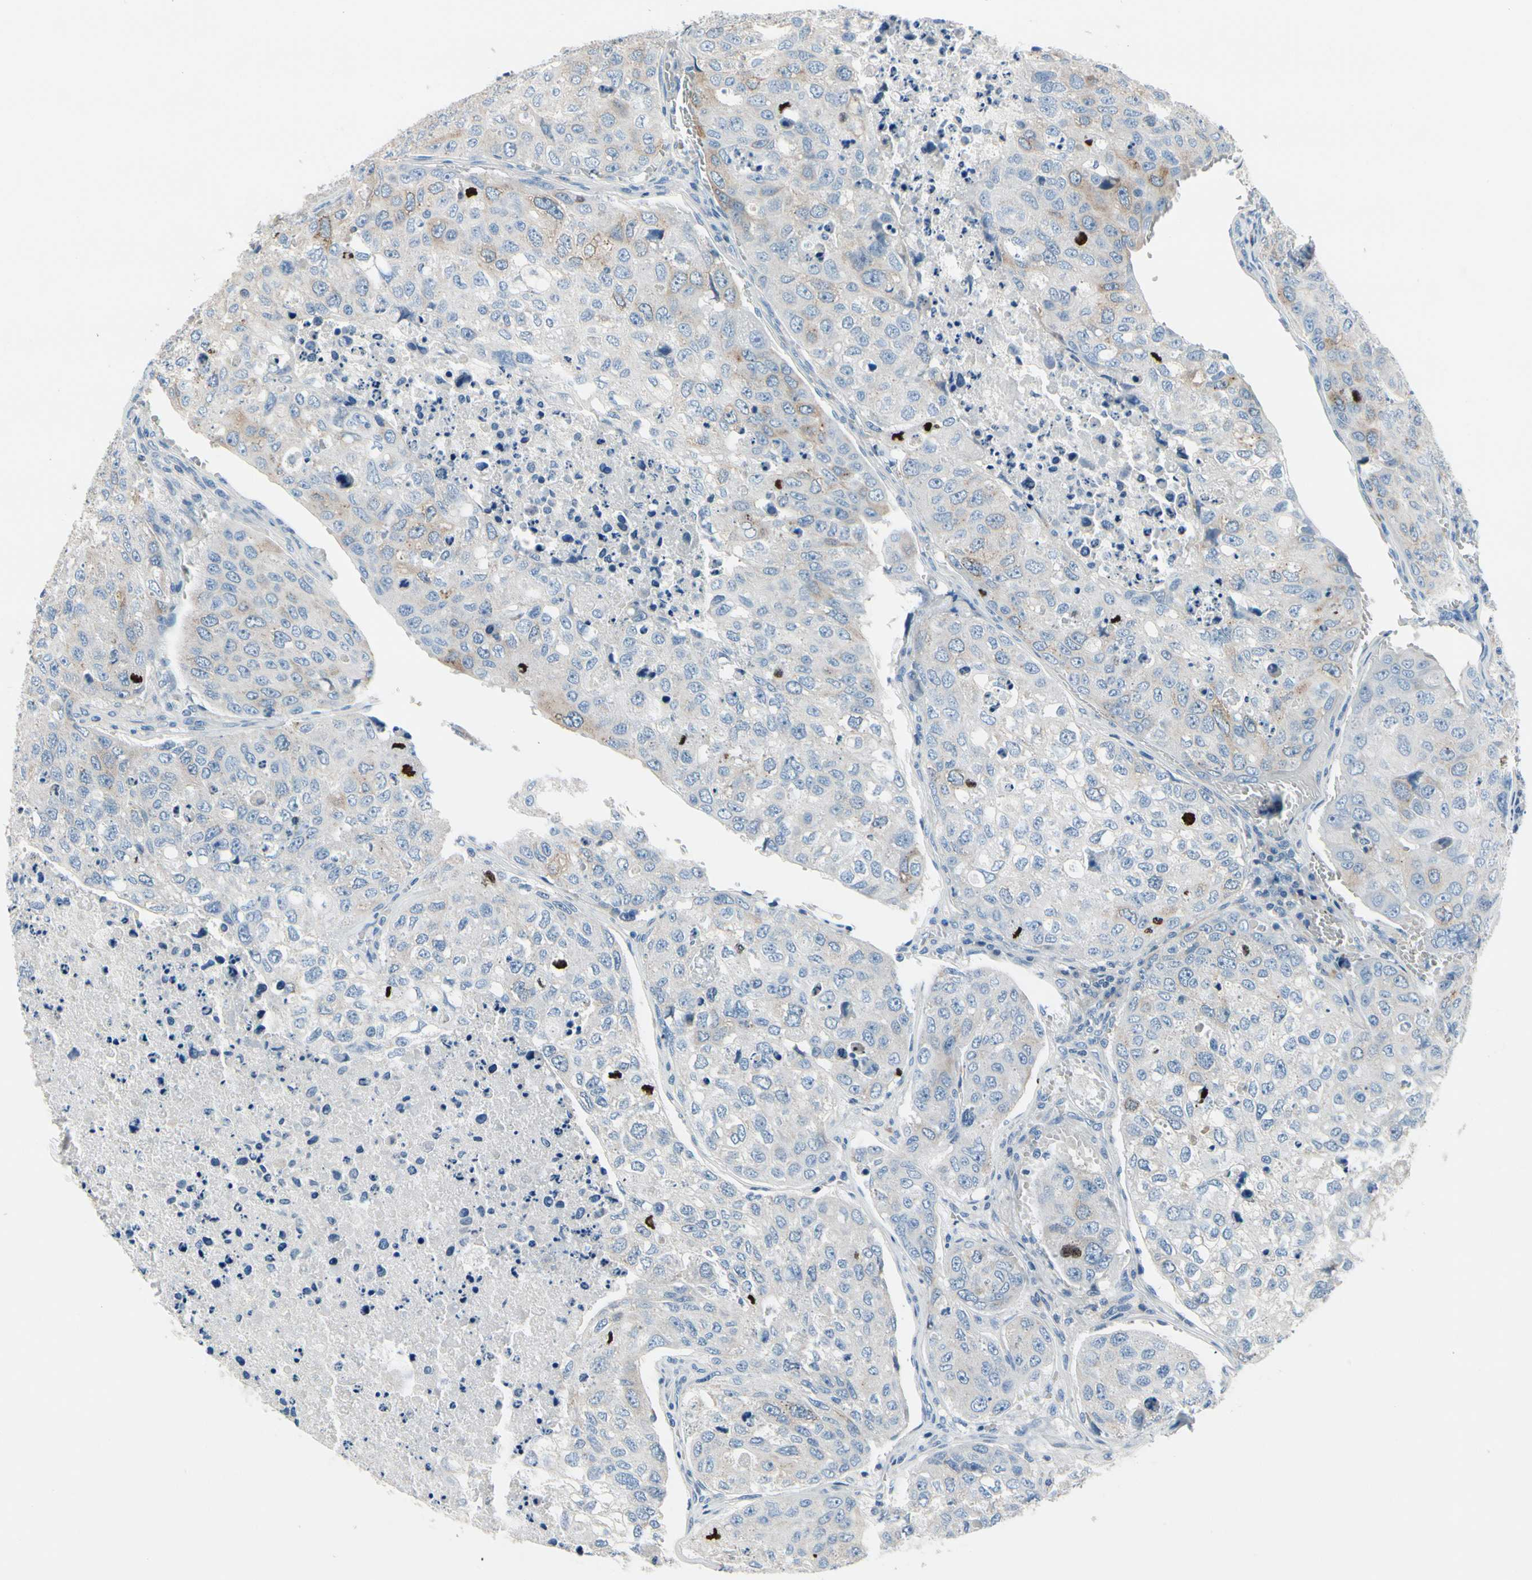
{"staining": {"intensity": "weak", "quantity": "<25%", "location": "cytoplasmic/membranous"}, "tissue": "urothelial cancer", "cell_type": "Tumor cells", "image_type": "cancer", "snomed": [{"axis": "morphology", "description": "Urothelial carcinoma, High grade"}, {"axis": "topography", "description": "Lymph node"}, {"axis": "topography", "description": "Urinary bladder"}], "caption": "Immunohistochemical staining of urothelial cancer exhibits no significant positivity in tumor cells. Brightfield microscopy of IHC stained with DAB (brown) and hematoxylin (blue), captured at high magnification.", "gene": "CKAP2", "patient": {"sex": "male", "age": 51}}